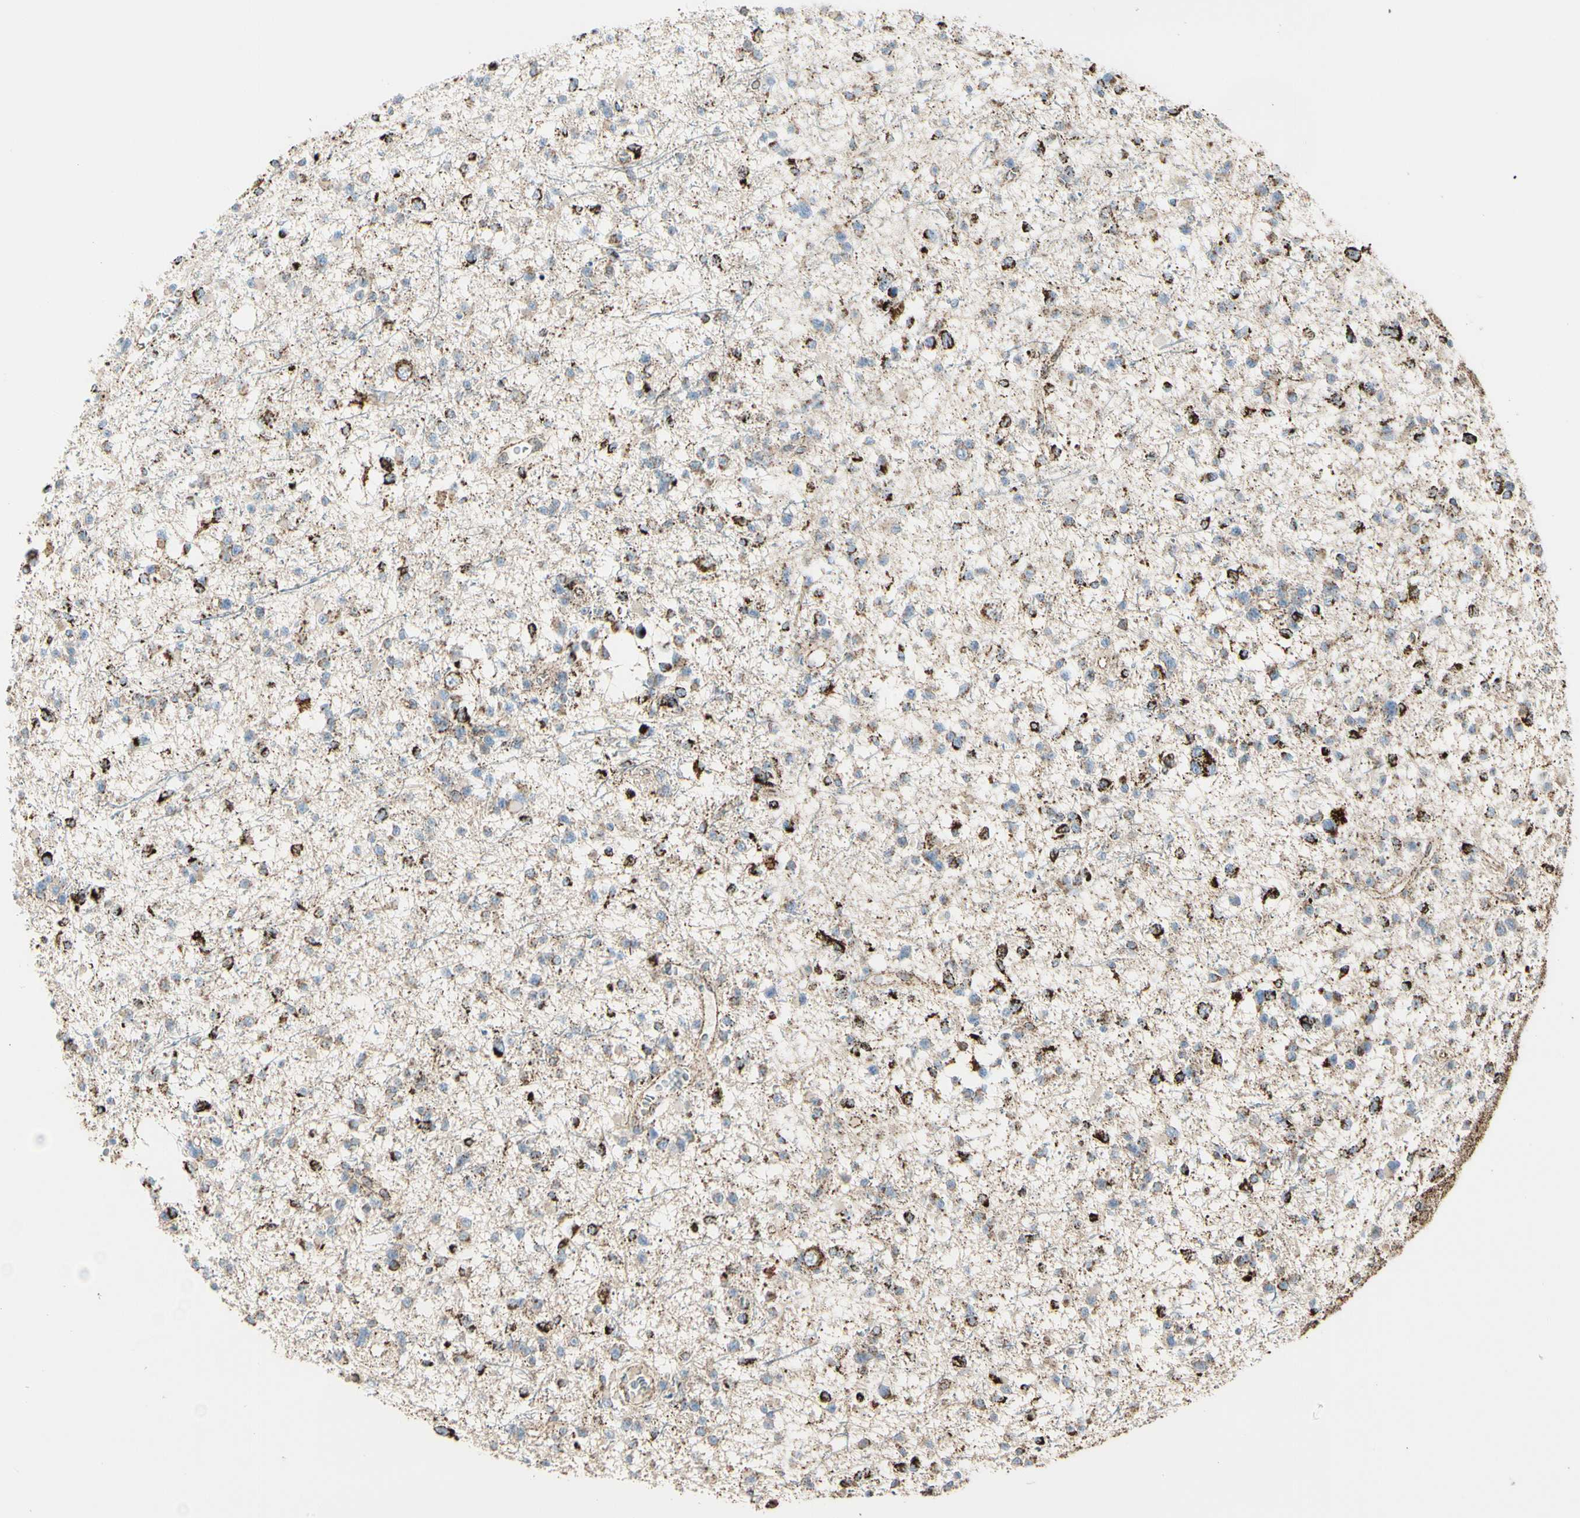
{"staining": {"intensity": "strong", "quantity": "<25%", "location": "cytoplasmic/membranous"}, "tissue": "glioma", "cell_type": "Tumor cells", "image_type": "cancer", "snomed": [{"axis": "morphology", "description": "Glioma, malignant, Low grade"}, {"axis": "topography", "description": "Brain"}], "caption": "DAB (3,3'-diaminobenzidine) immunohistochemical staining of human low-grade glioma (malignant) shows strong cytoplasmic/membranous protein staining in about <25% of tumor cells.", "gene": "ME2", "patient": {"sex": "female", "age": 22}}